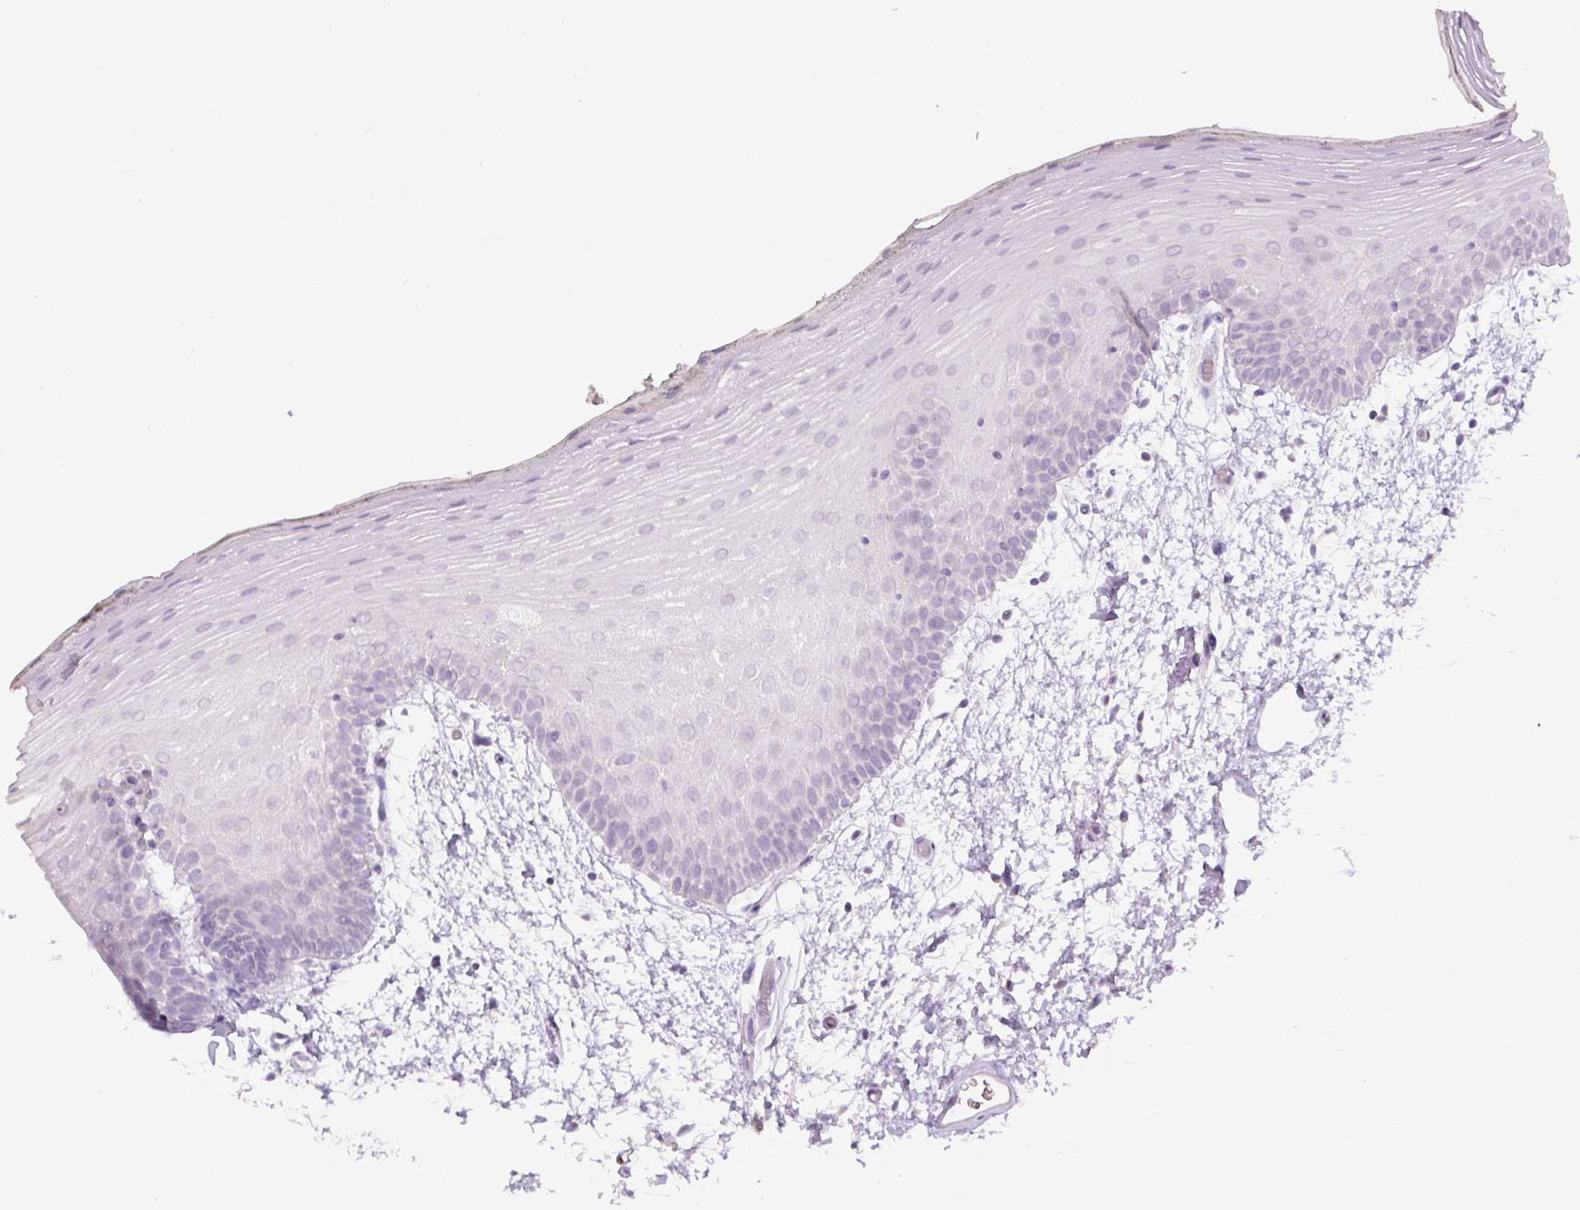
{"staining": {"intensity": "negative", "quantity": "none", "location": "none"}, "tissue": "oral mucosa", "cell_type": "Squamous epithelial cells", "image_type": "normal", "snomed": [{"axis": "morphology", "description": "Normal tissue, NOS"}, {"axis": "morphology", "description": "Squamous cell carcinoma, NOS"}, {"axis": "topography", "description": "Oral tissue"}, {"axis": "topography", "description": "Head-Neck"}], "caption": "DAB immunohistochemical staining of normal human oral mucosa exhibits no significant expression in squamous epithelial cells.", "gene": "SIX1", "patient": {"sex": "female", "age": 81}}